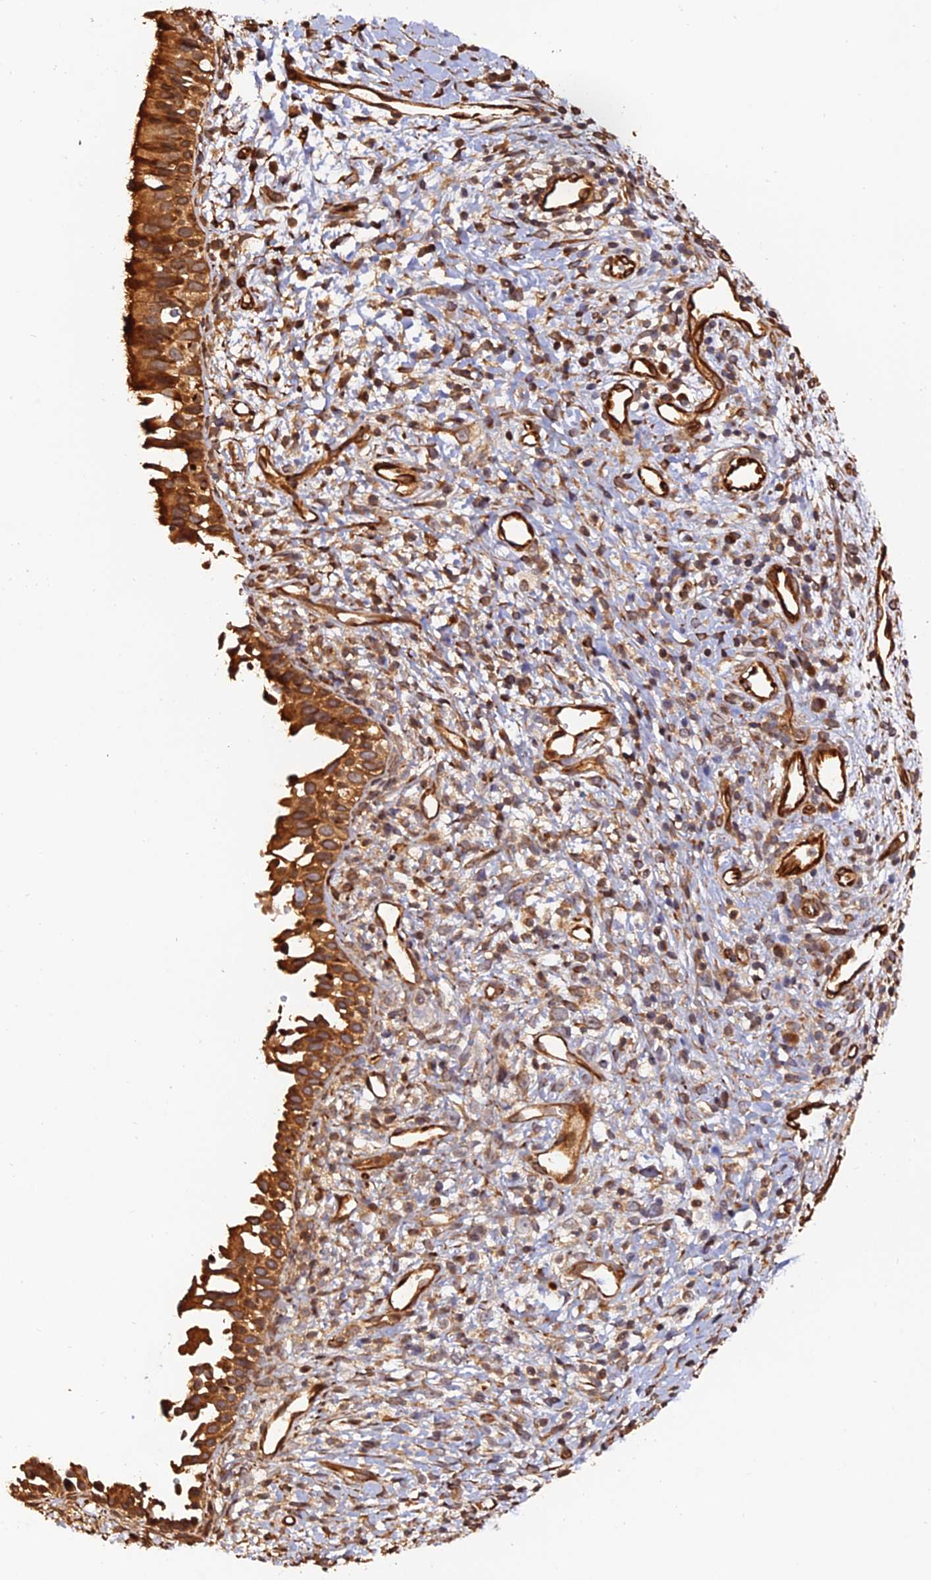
{"staining": {"intensity": "strong", "quantity": ">75%", "location": "cytoplasmic/membranous"}, "tissue": "nasopharynx", "cell_type": "Respiratory epithelial cells", "image_type": "normal", "snomed": [{"axis": "morphology", "description": "Normal tissue, NOS"}, {"axis": "topography", "description": "Nasopharynx"}], "caption": "Protein analysis of unremarkable nasopharynx shows strong cytoplasmic/membranous expression in approximately >75% of respiratory epithelial cells. The staining was performed using DAB (3,3'-diaminobenzidine), with brown indicating positive protein expression. Nuclei are stained blue with hematoxylin.", "gene": "CREBL2", "patient": {"sex": "male", "age": 22}}